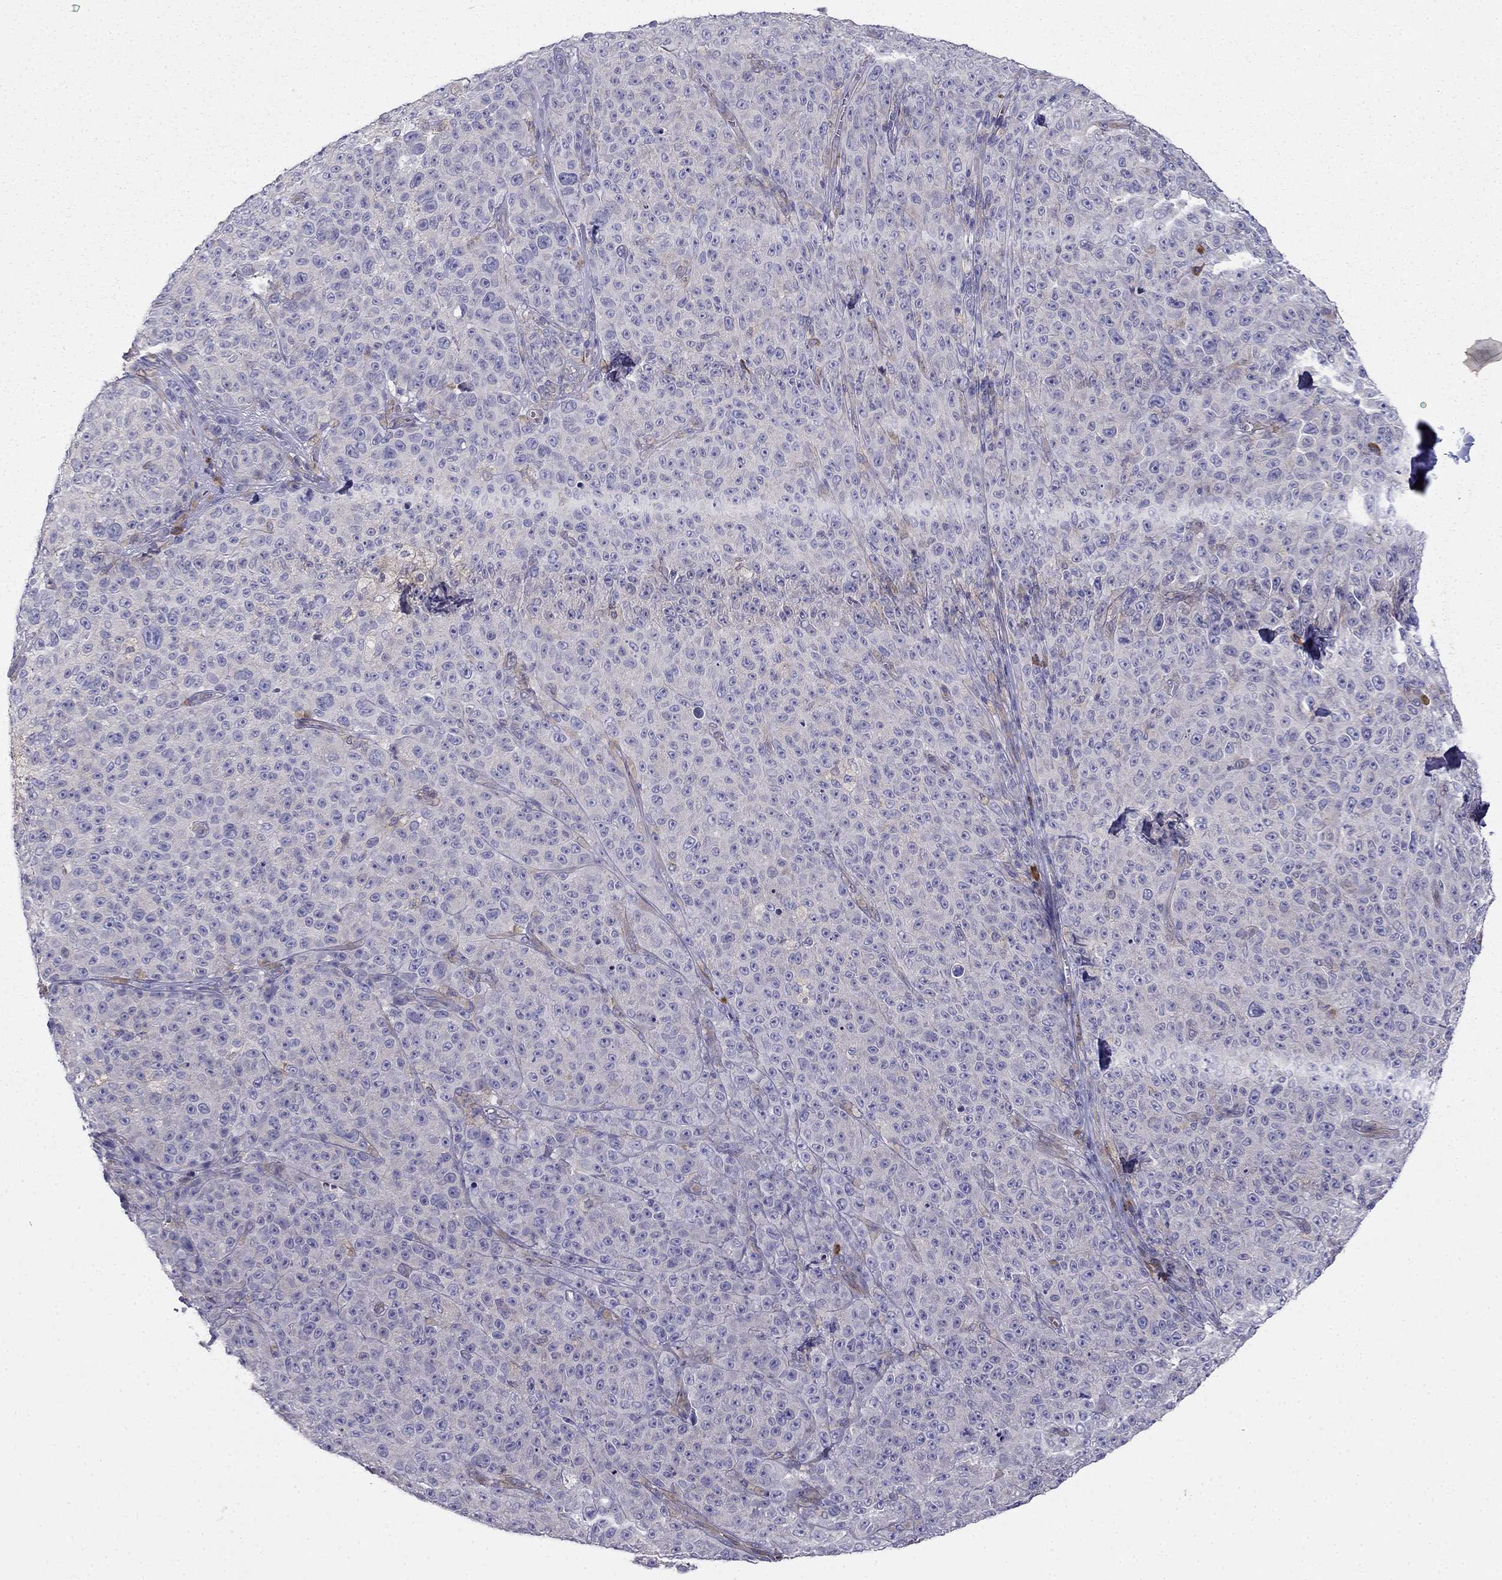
{"staining": {"intensity": "negative", "quantity": "none", "location": "none"}, "tissue": "melanoma", "cell_type": "Tumor cells", "image_type": "cancer", "snomed": [{"axis": "morphology", "description": "Malignant melanoma, NOS"}, {"axis": "topography", "description": "Skin"}], "caption": "The photomicrograph exhibits no staining of tumor cells in melanoma.", "gene": "LONRF2", "patient": {"sex": "female", "age": 82}}